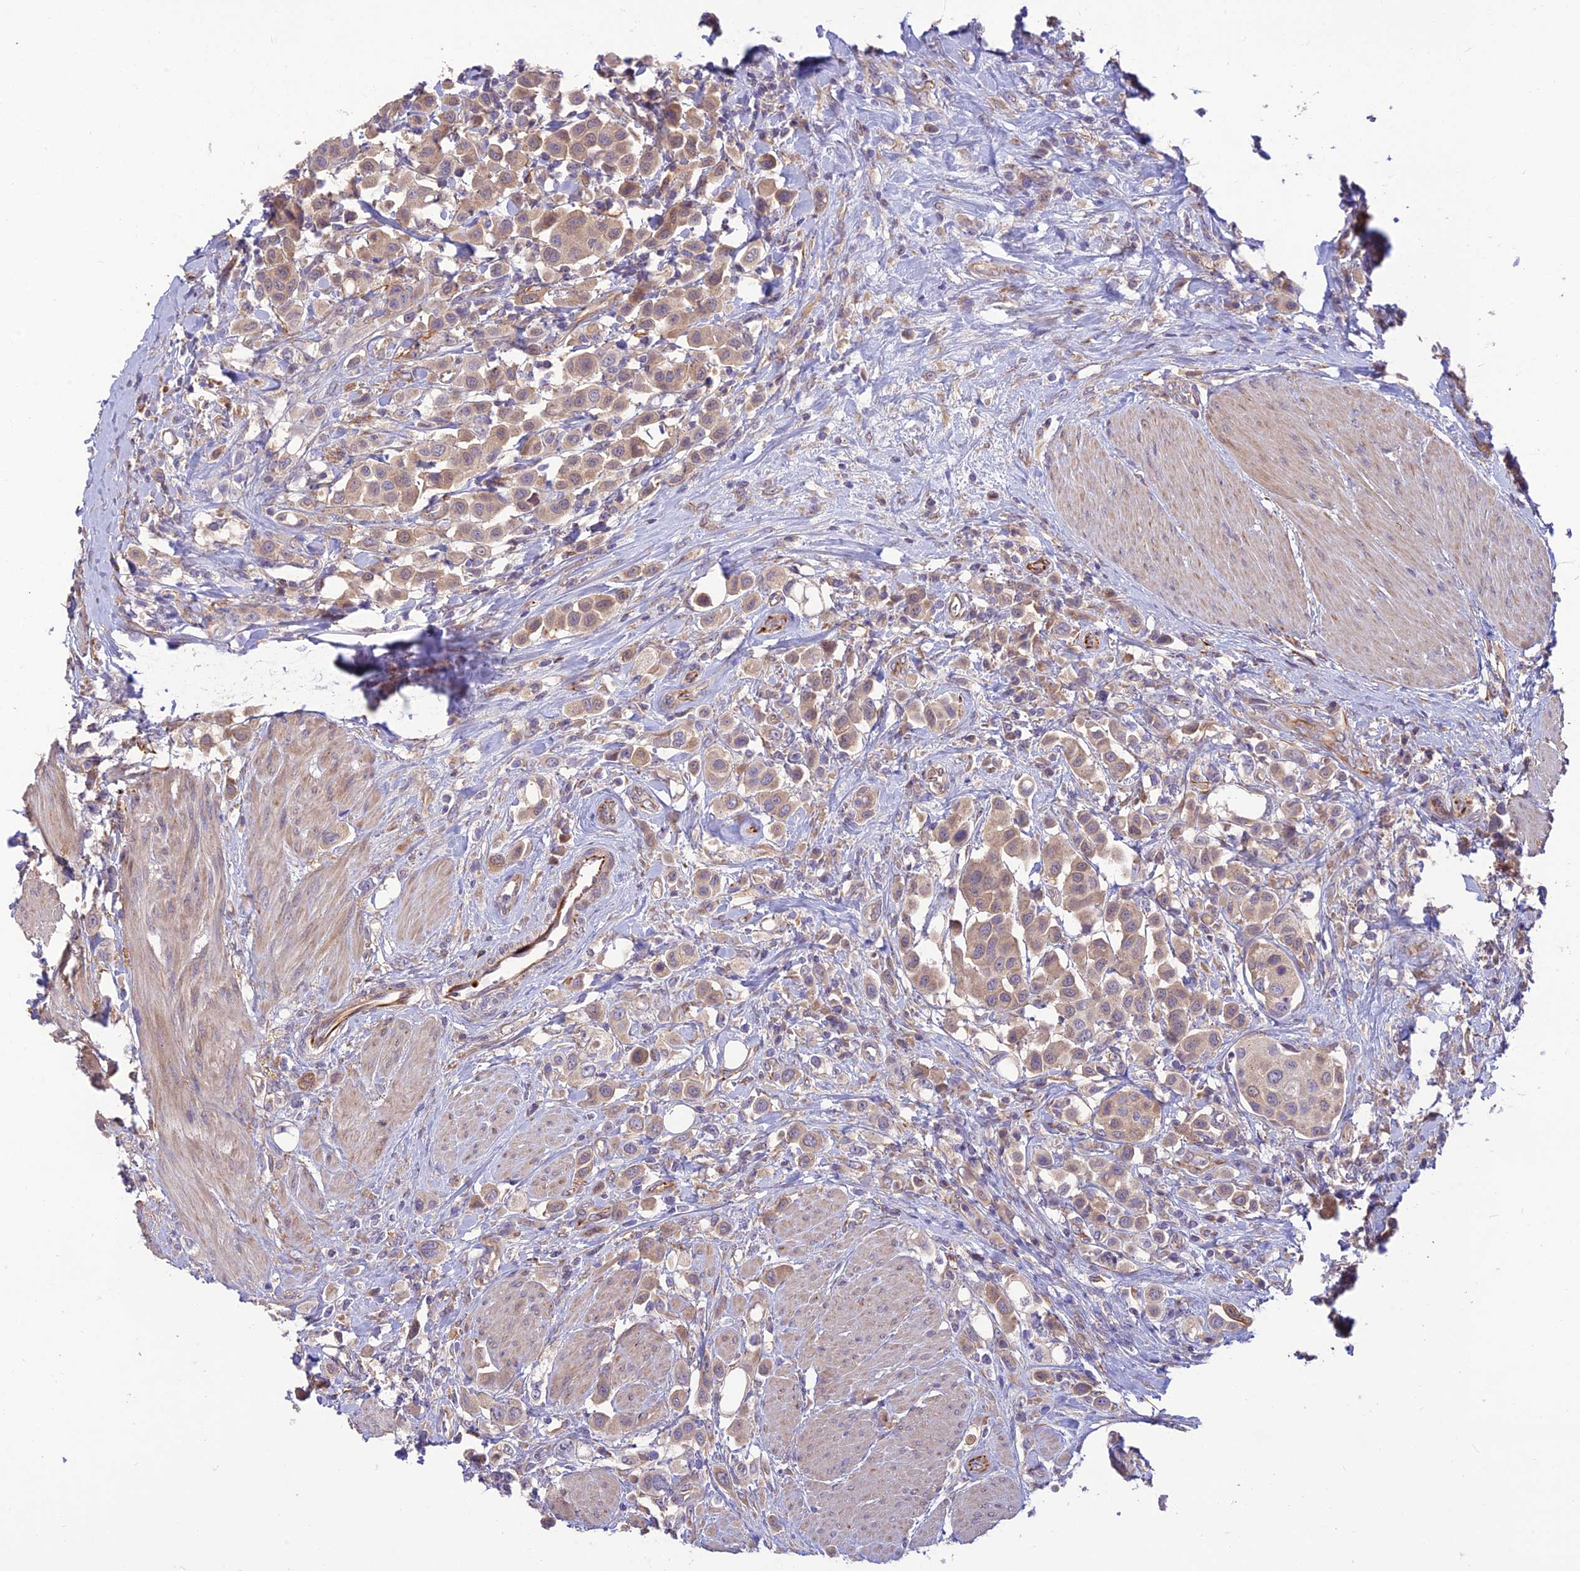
{"staining": {"intensity": "weak", "quantity": ">75%", "location": "cytoplasmic/membranous"}, "tissue": "urothelial cancer", "cell_type": "Tumor cells", "image_type": "cancer", "snomed": [{"axis": "morphology", "description": "Urothelial carcinoma, High grade"}, {"axis": "topography", "description": "Urinary bladder"}], "caption": "Immunohistochemistry of high-grade urothelial carcinoma shows low levels of weak cytoplasmic/membranous expression in about >75% of tumor cells.", "gene": "ST8SIA5", "patient": {"sex": "male", "age": 50}}